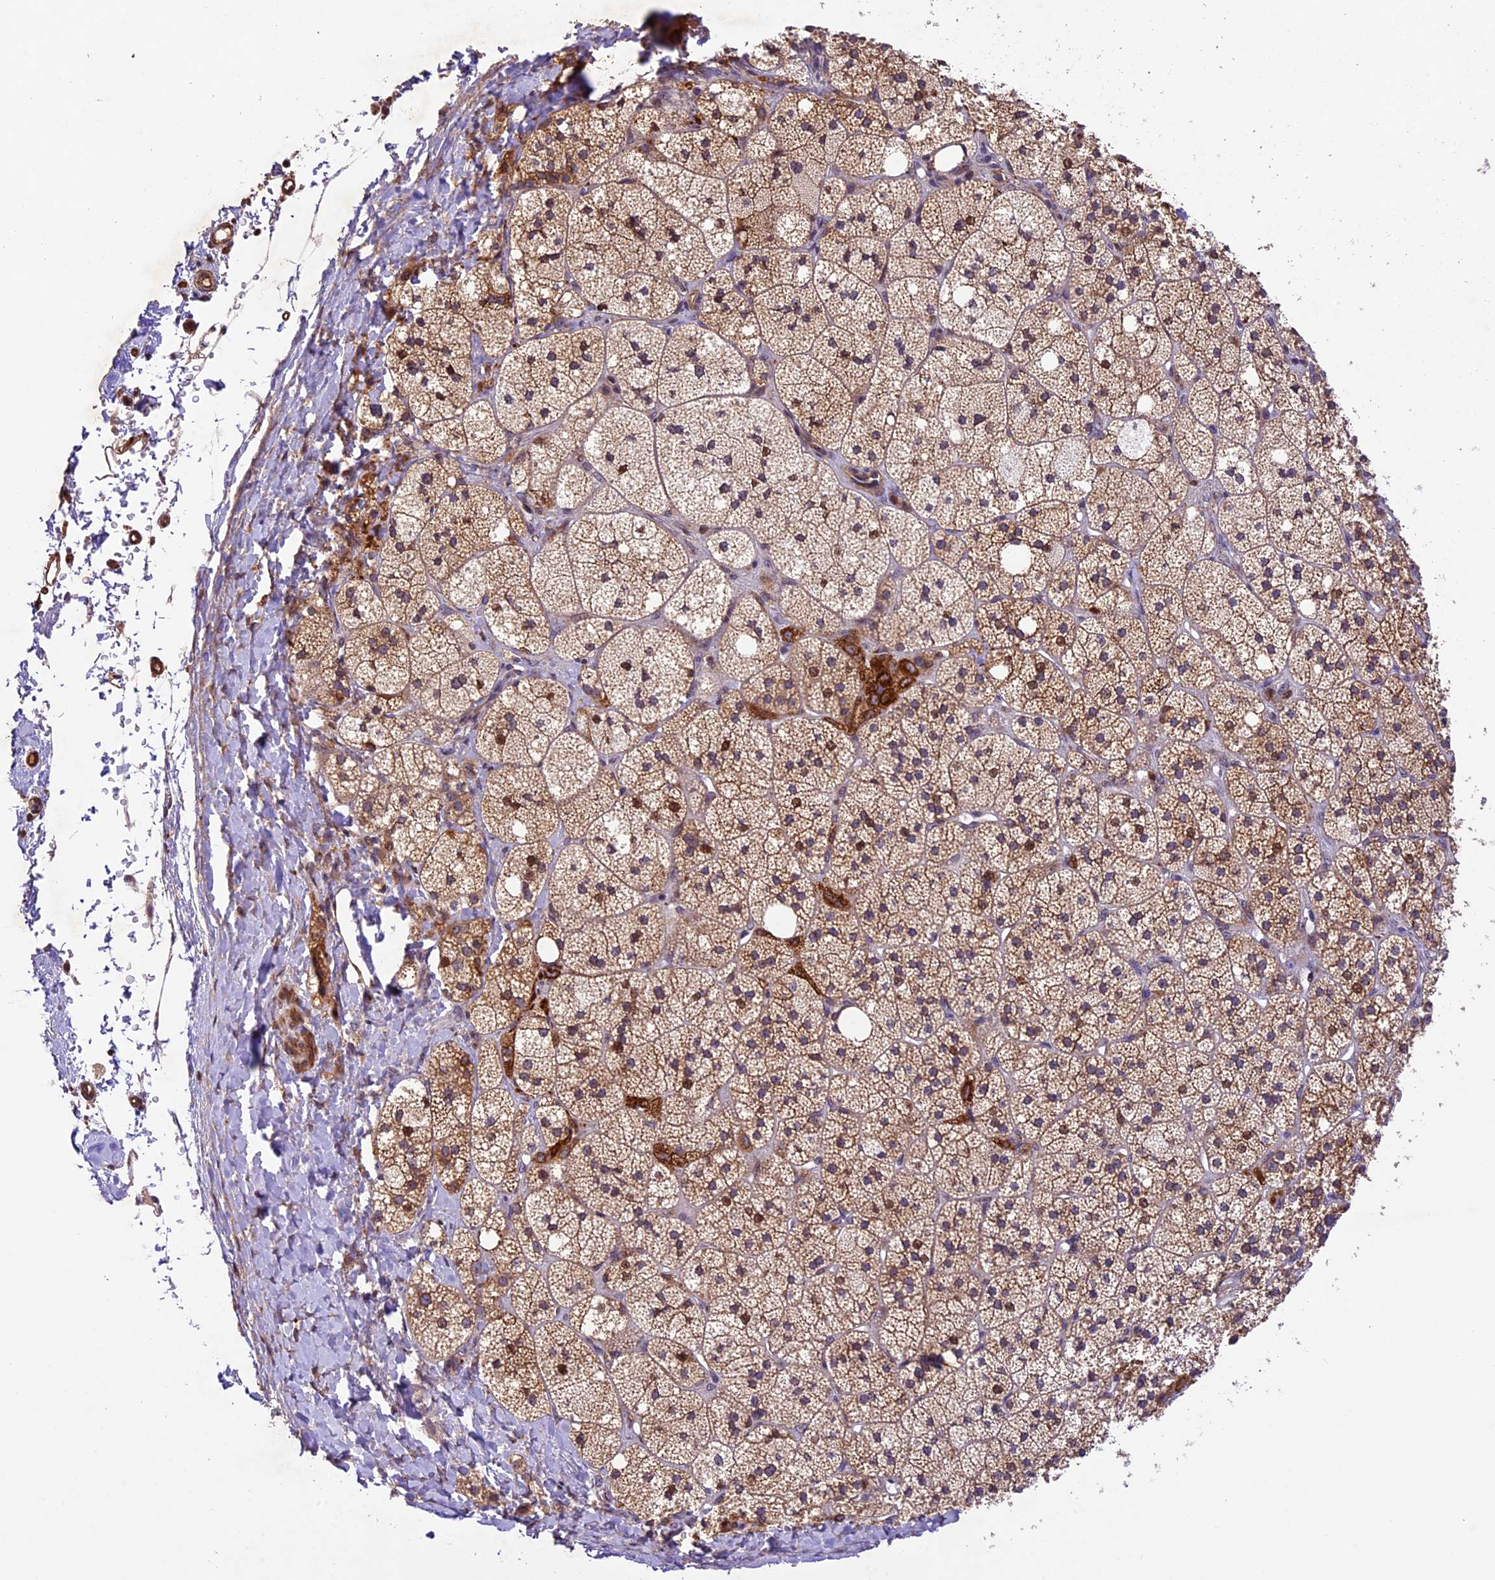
{"staining": {"intensity": "strong", "quantity": ">75%", "location": "cytoplasmic/membranous,nuclear"}, "tissue": "adrenal gland", "cell_type": "Glandular cells", "image_type": "normal", "snomed": [{"axis": "morphology", "description": "Normal tissue, NOS"}, {"axis": "topography", "description": "Adrenal gland"}], "caption": "The photomicrograph shows immunohistochemical staining of unremarkable adrenal gland. There is strong cytoplasmic/membranous,nuclear expression is identified in about >75% of glandular cells. (Brightfield microscopy of DAB IHC at high magnification).", "gene": "CCSER1", "patient": {"sex": "male", "age": 61}}